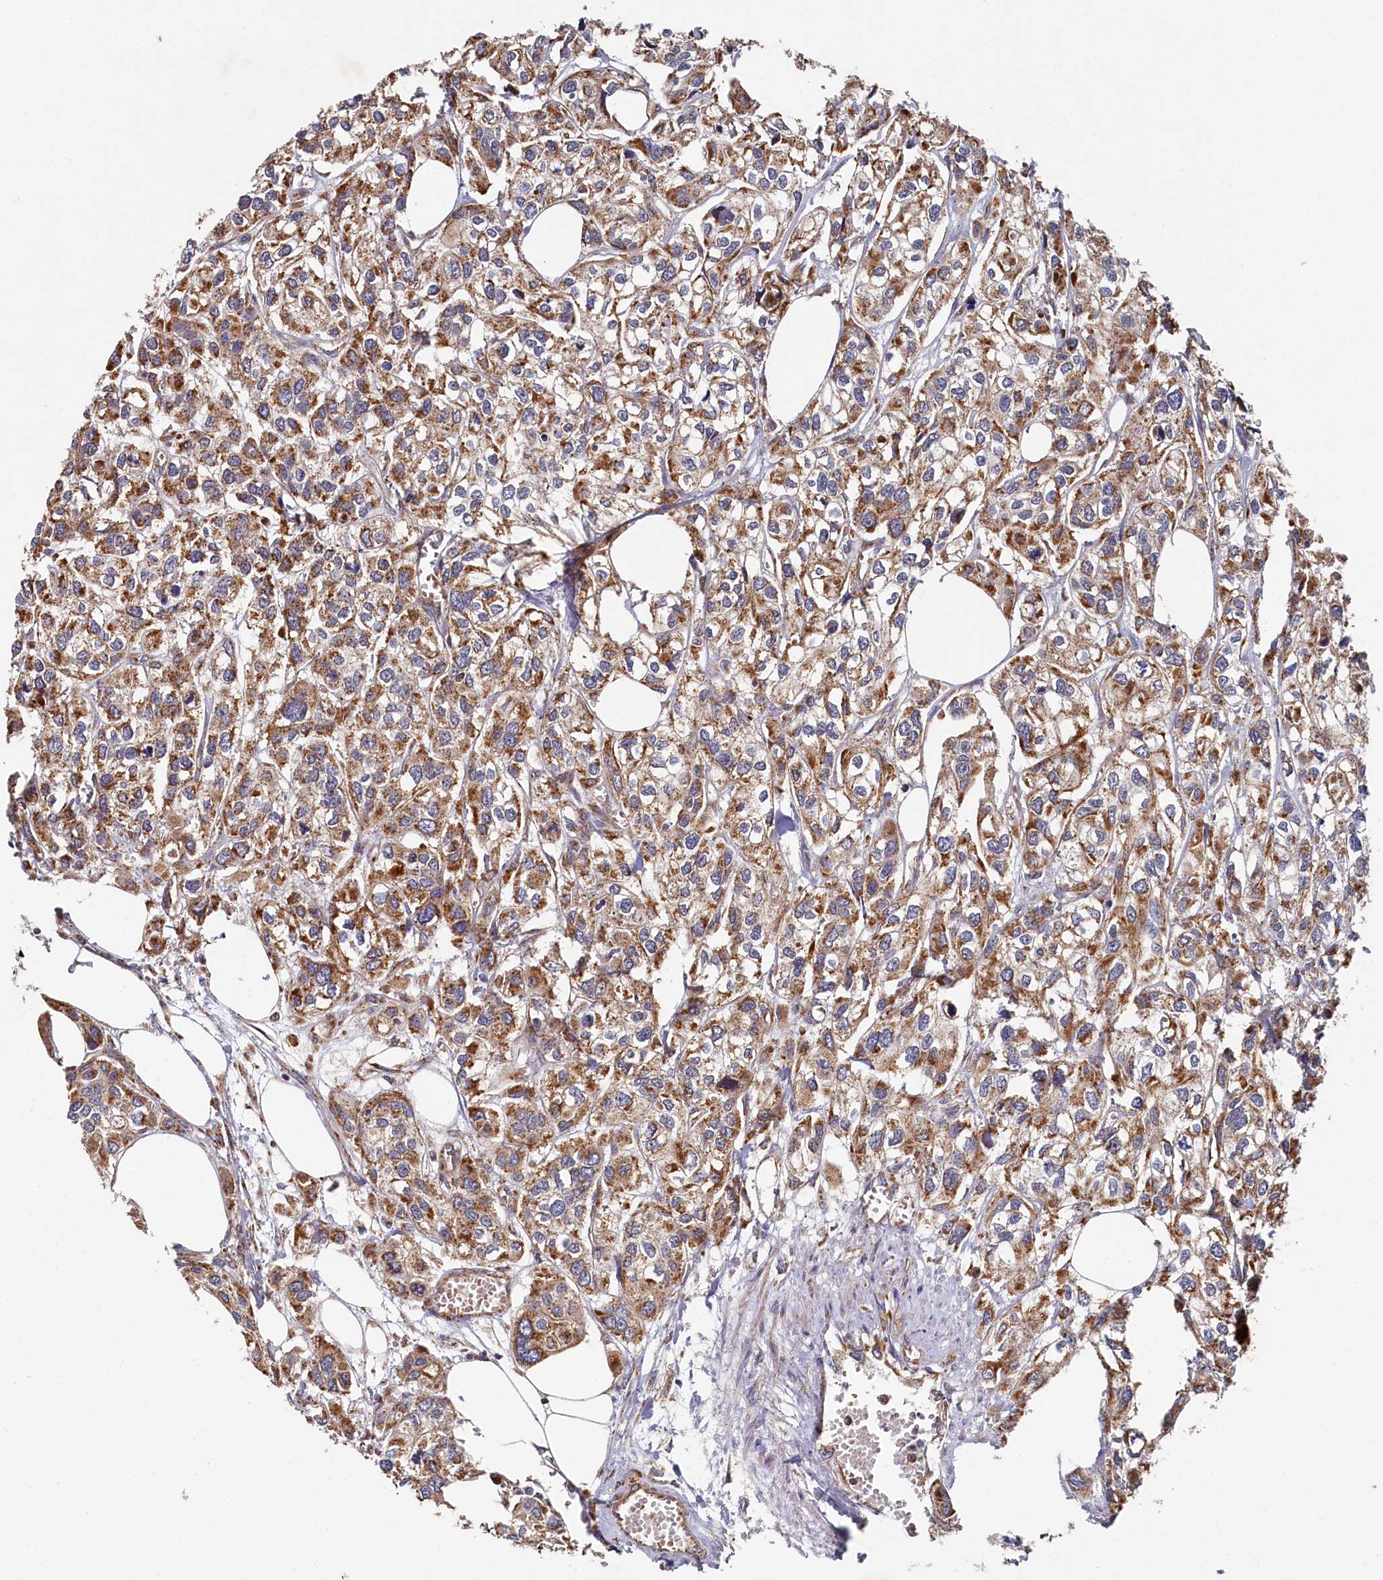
{"staining": {"intensity": "moderate", "quantity": ">75%", "location": "cytoplasmic/membranous"}, "tissue": "urothelial cancer", "cell_type": "Tumor cells", "image_type": "cancer", "snomed": [{"axis": "morphology", "description": "Urothelial carcinoma, High grade"}, {"axis": "topography", "description": "Urinary bladder"}], "caption": "Immunohistochemical staining of urothelial carcinoma (high-grade) shows moderate cytoplasmic/membranous protein staining in about >75% of tumor cells.", "gene": "HAUS2", "patient": {"sex": "male", "age": 67}}